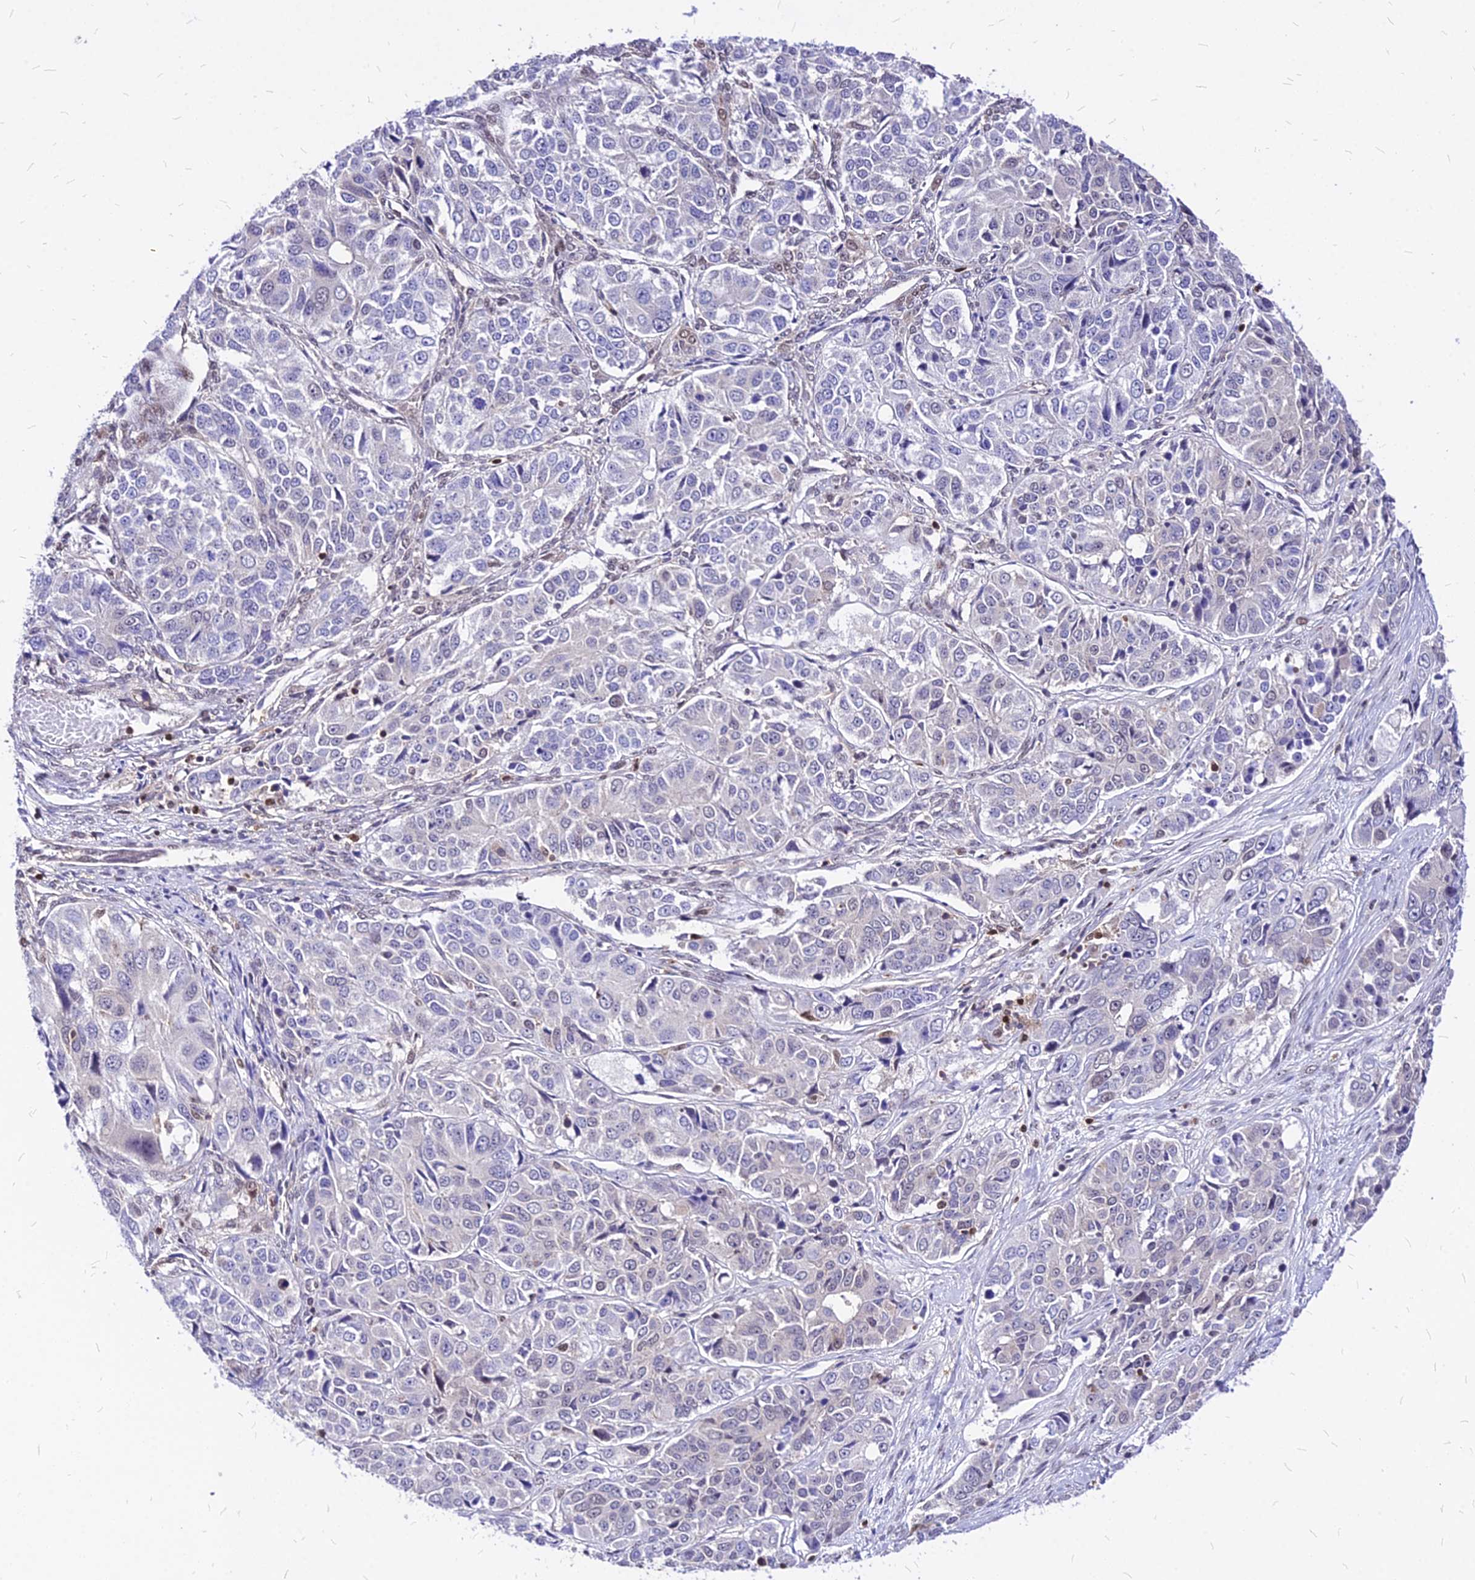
{"staining": {"intensity": "negative", "quantity": "none", "location": "none"}, "tissue": "ovarian cancer", "cell_type": "Tumor cells", "image_type": "cancer", "snomed": [{"axis": "morphology", "description": "Carcinoma, endometroid"}, {"axis": "topography", "description": "Ovary"}], "caption": "A micrograph of ovarian cancer stained for a protein reveals no brown staining in tumor cells. The staining is performed using DAB brown chromogen with nuclei counter-stained in using hematoxylin.", "gene": "PAXX", "patient": {"sex": "female", "age": 51}}